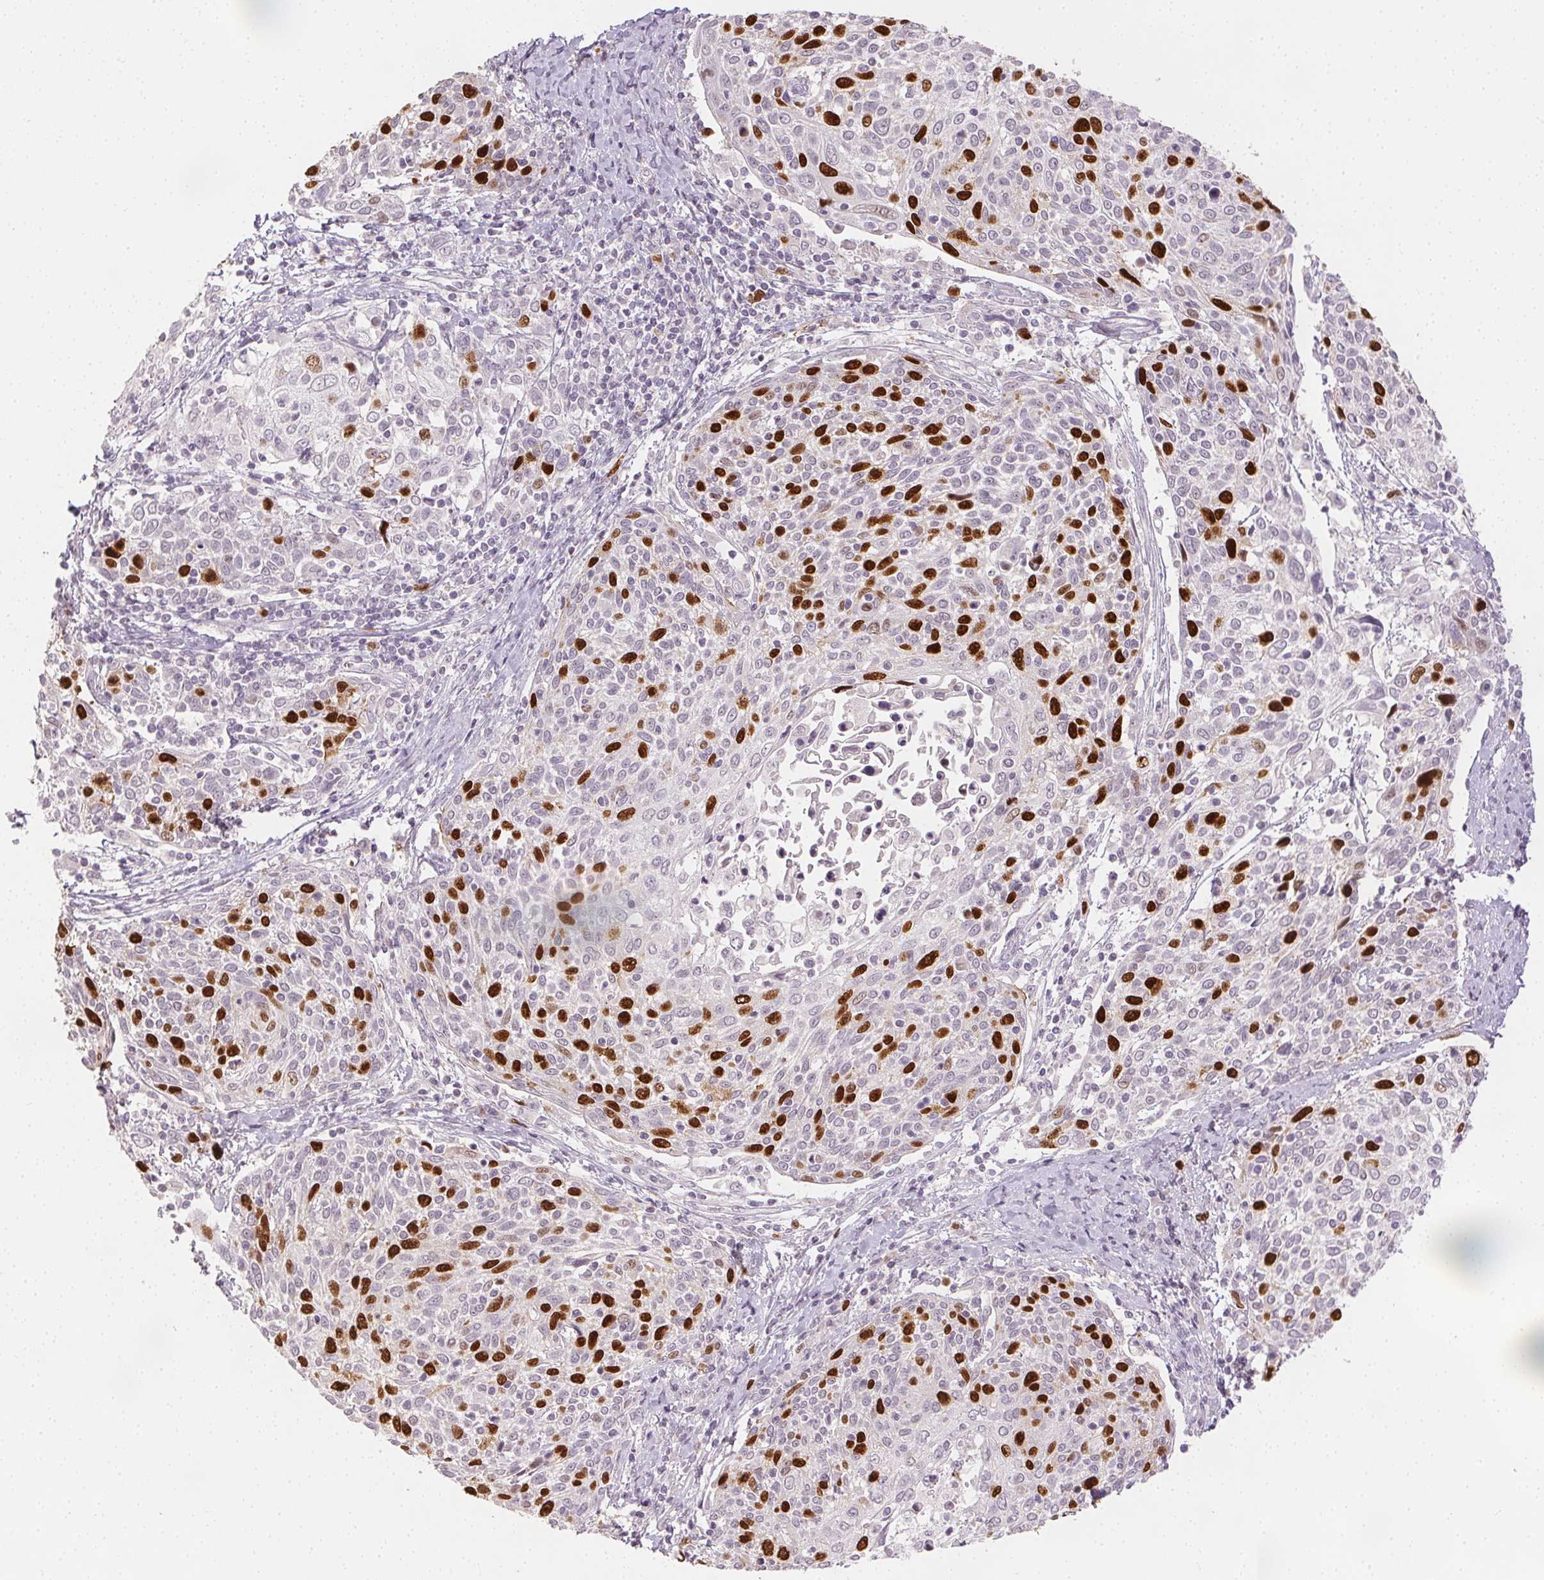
{"staining": {"intensity": "strong", "quantity": "25%-75%", "location": "nuclear"}, "tissue": "cervical cancer", "cell_type": "Tumor cells", "image_type": "cancer", "snomed": [{"axis": "morphology", "description": "Squamous cell carcinoma, NOS"}, {"axis": "topography", "description": "Cervix"}], "caption": "The image exhibits immunohistochemical staining of squamous cell carcinoma (cervical). There is strong nuclear staining is seen in about 25%-75% of tumor cells.", "gene": "ANLN", "patient": {"sex": "female", "age": 61}}